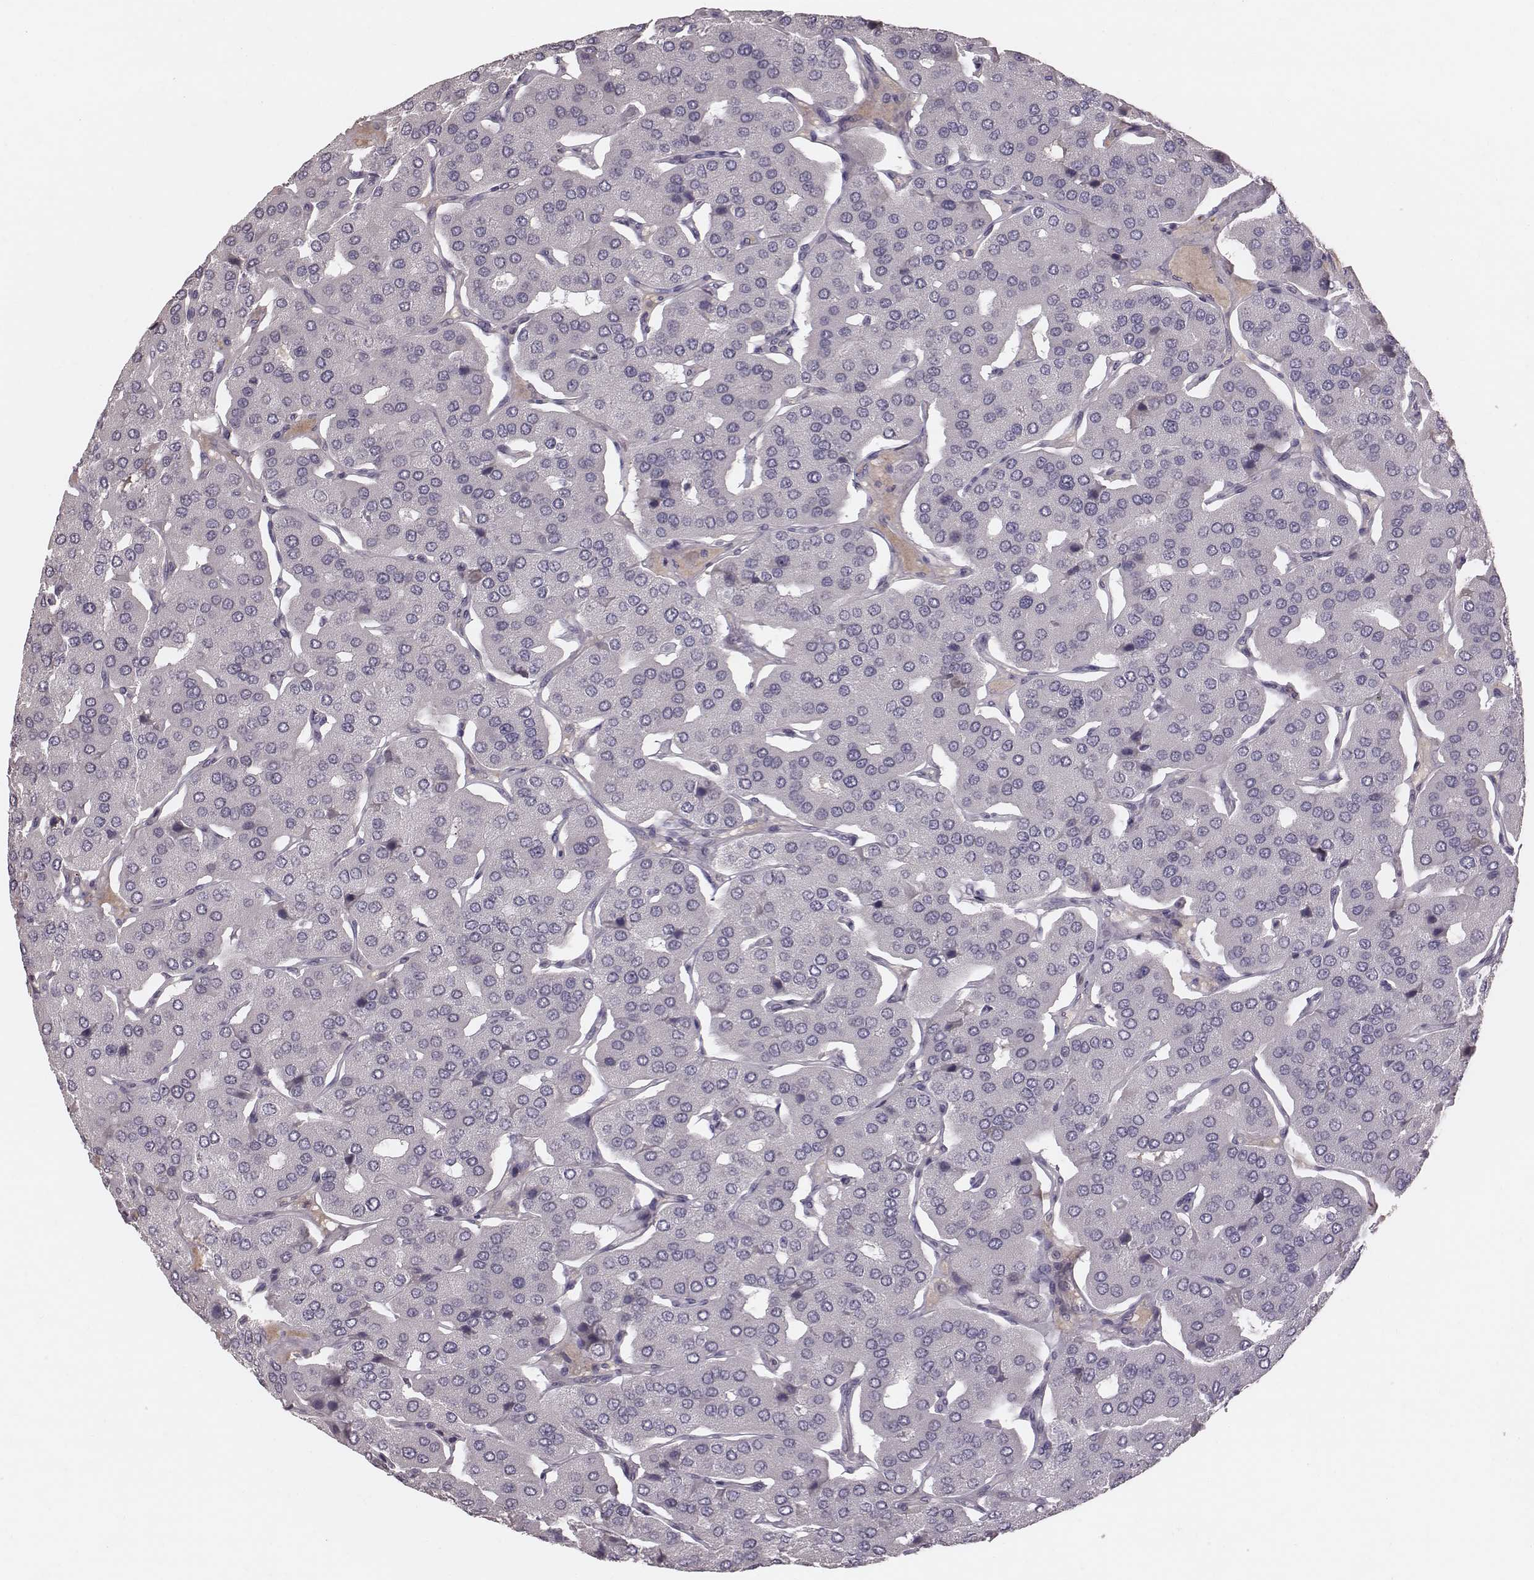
{"staining": {"intensity": "negative", "quantity": "none", "location": "none"}, "tissue": "parathyroid gland", "cell_type": "Glandular cells", "image_type": "normal", "snomed": [{"axis": "morphology", "description": "Normal tissue, NOS"}, {"axis": "morphology", "description": "Adenoma, NOS"}, {"axis": "topography", "description": "Parathyroid gland"}], "caption": "The IHC histopathology image has no significant expression in glandular cells of parathyroid gland.", "gene": "CFTR", "patient": {"sex": "female", "age": 86}}